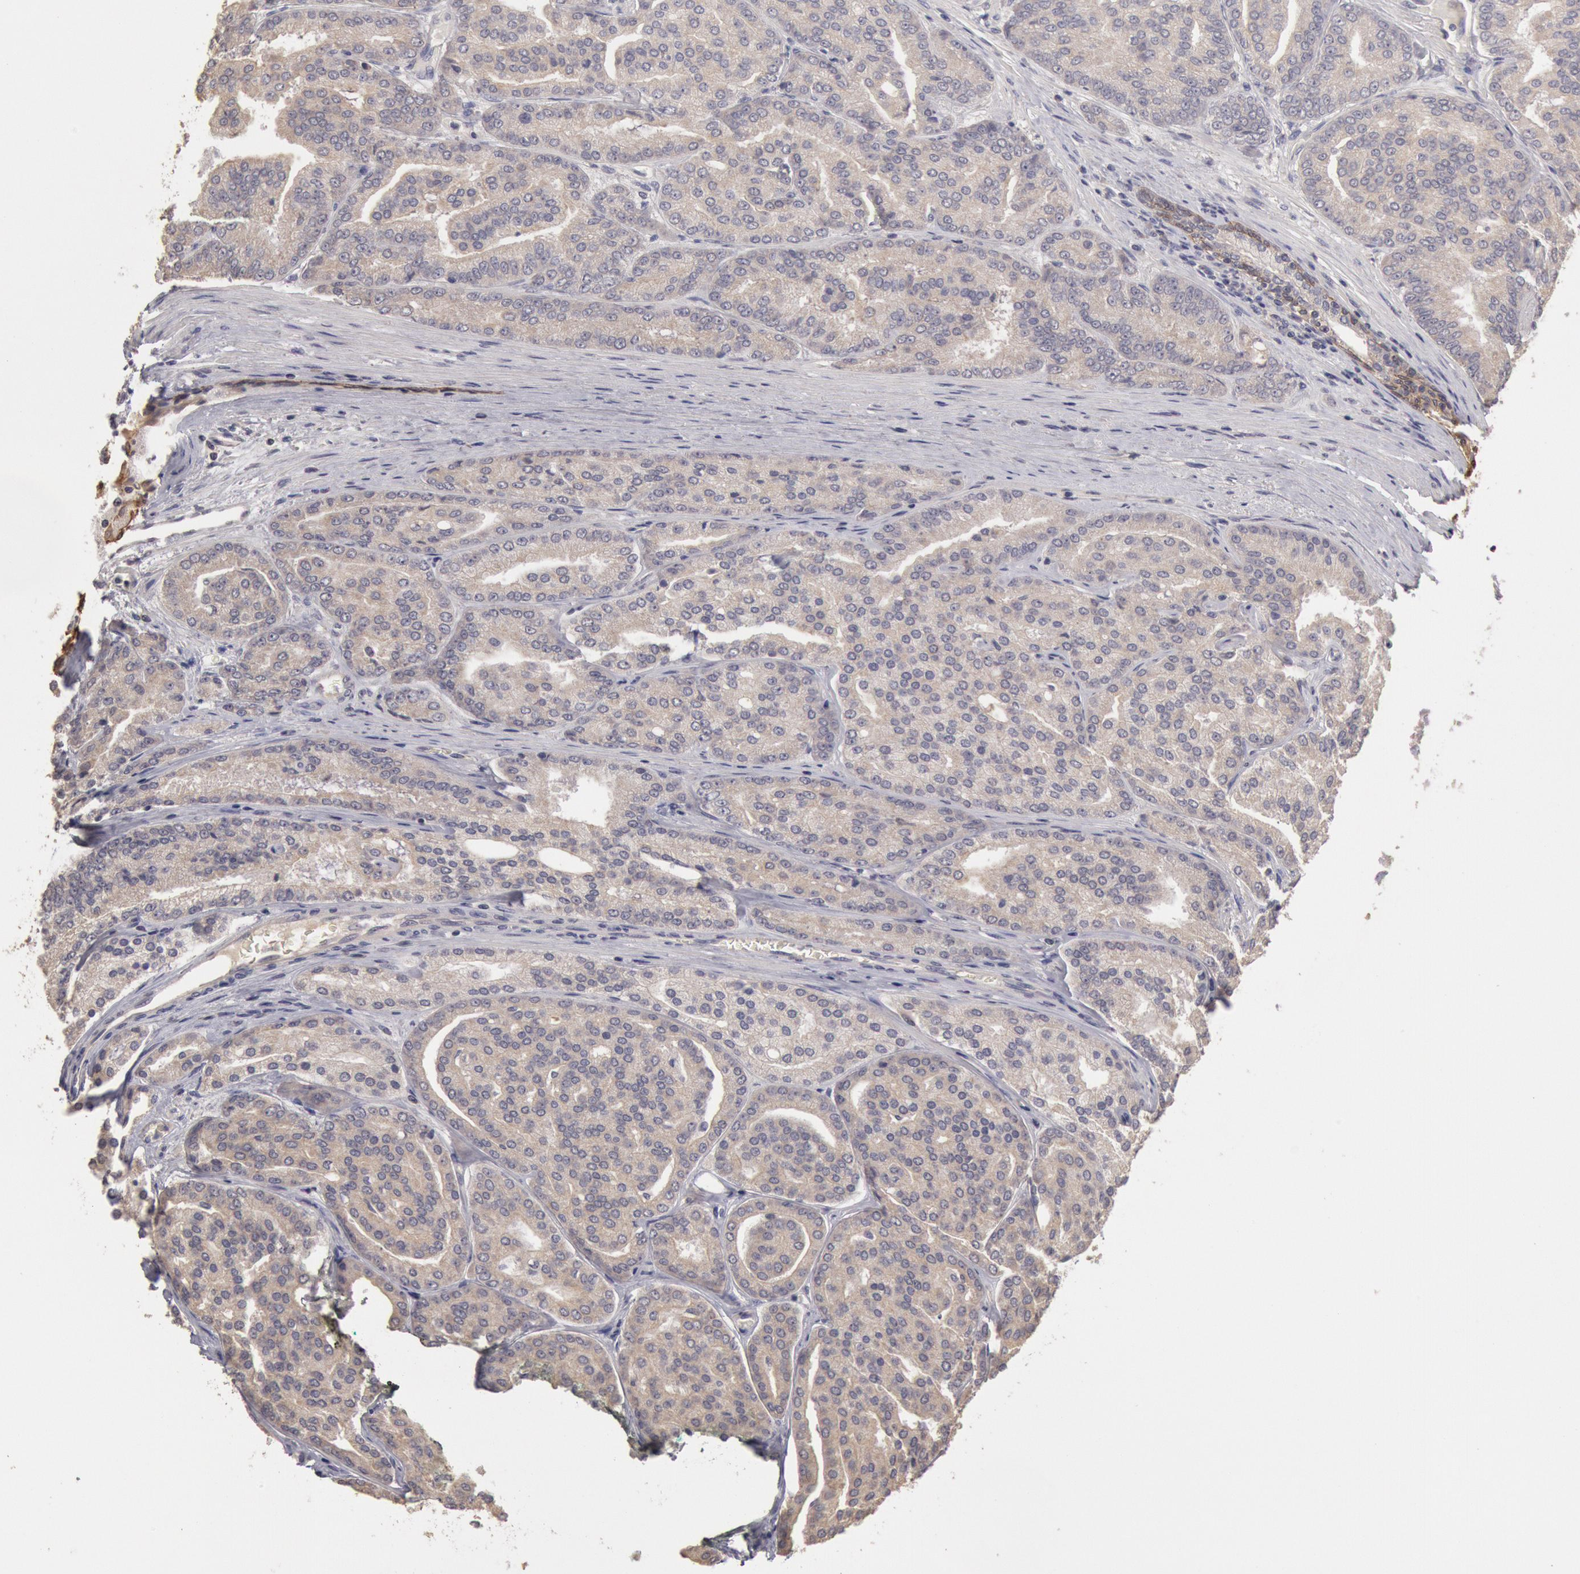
{"staining": {"intensity": "weak", "quantity": ">75%", "location": "cytoplasmic/membranous"}, "tissue": "prostate cancer", "cell_type": "Tumor cells", "image_type": "cancer", "snomed": [{"axis": "morphology", "description": "Adenocarcinoma, High grade"}, {"axis": "topography", "description": "Prostate"}], "caption": "High-magnification brightfield microscopy of prostate cancer (adenocarcinoma (high-grade)) stained with DAB (3,3'-diaminobenzidine) (brown) and counterstained with hematoxylin (blue). tumor cells exhibit weak cytoplasmic/membranous expression is appreciated in approximately>75% of cells.", "gene": "ZFP36L1", "patient": {"sex": "male", "age": 64}}